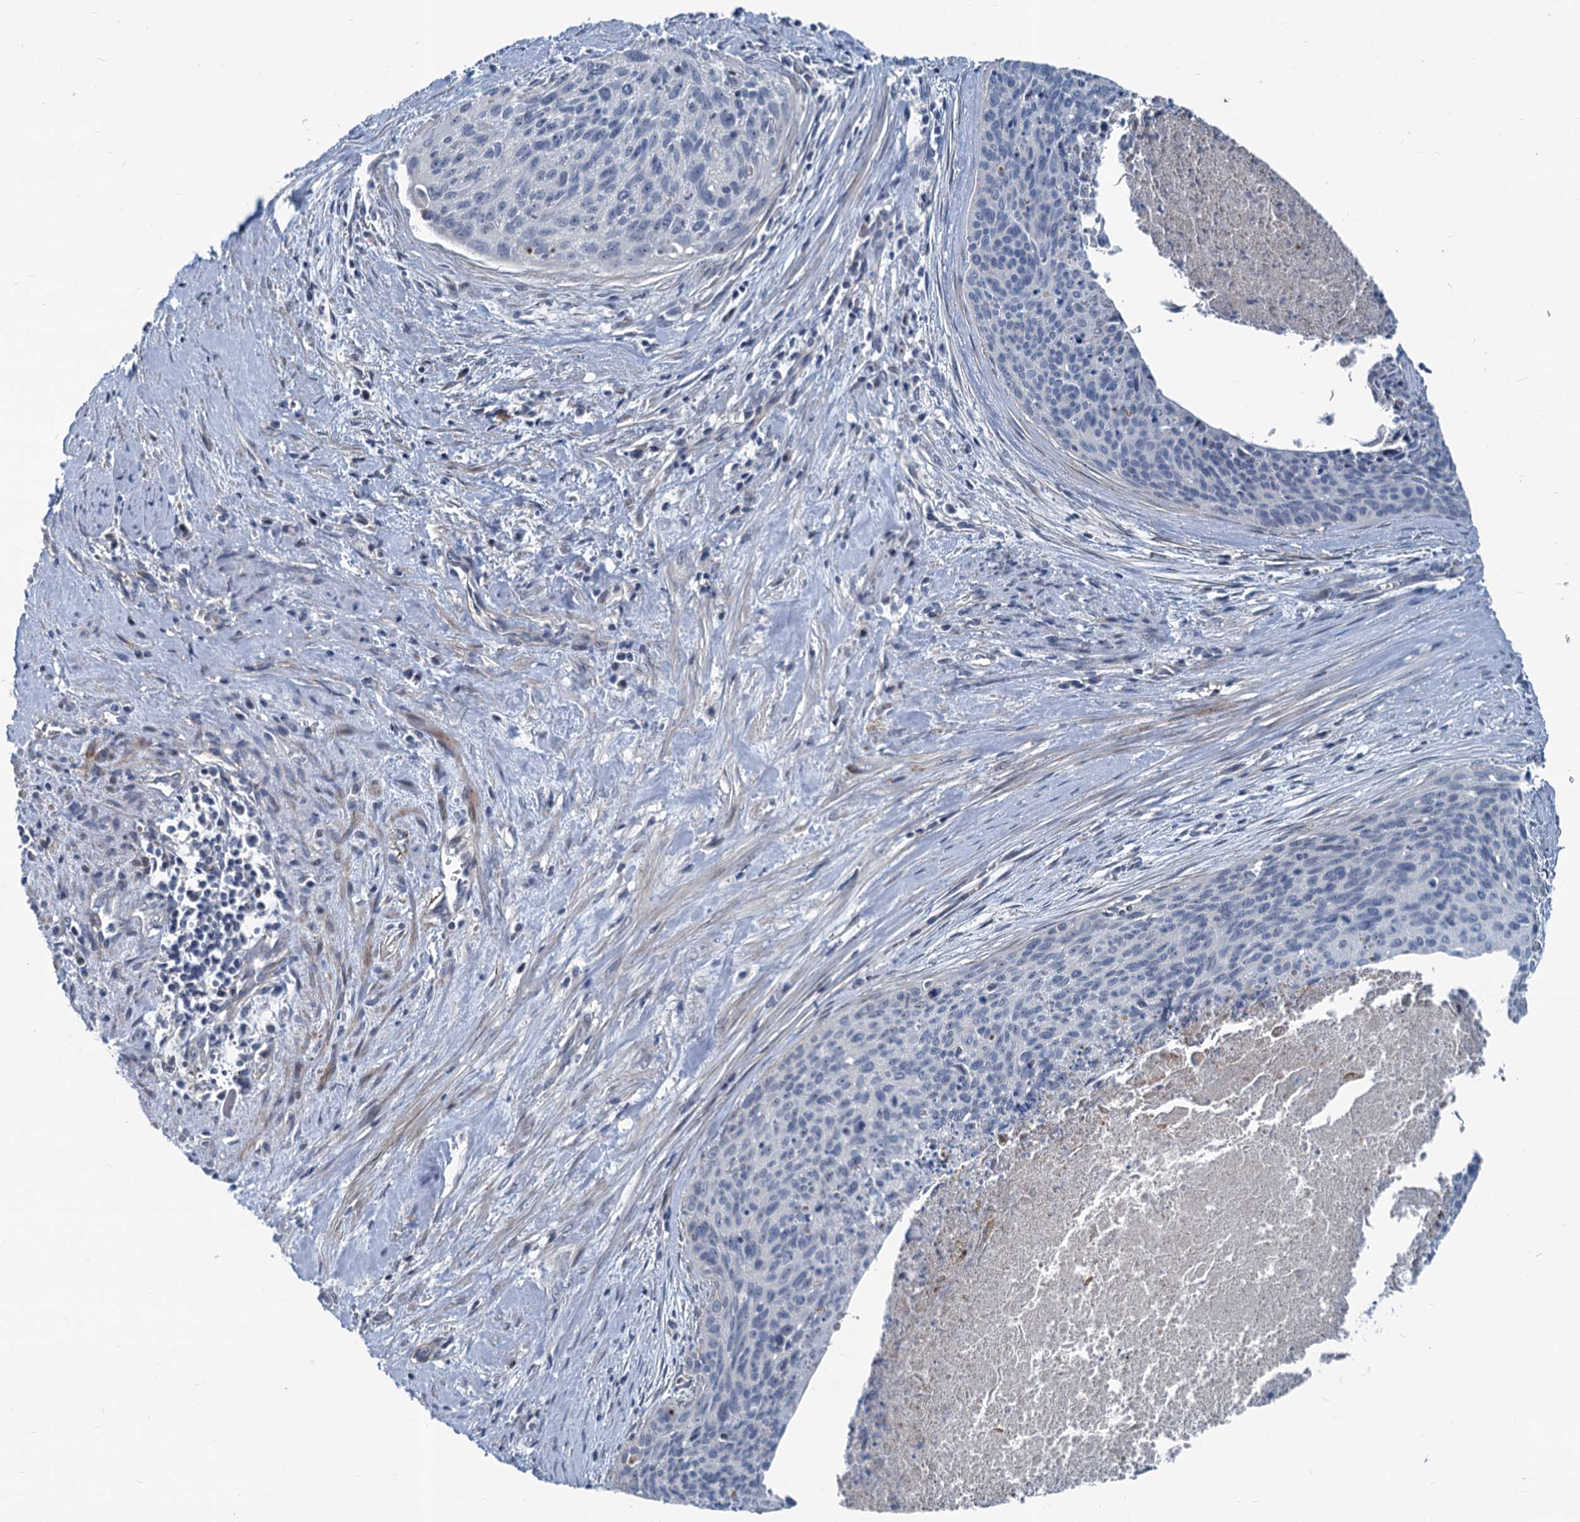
{"staining": {"intensity": "negative", "quantity": "none", "location": "none"}, "tissue": "cervical cancer", "cell_type": "Tumor cells", "image_type": "cancer", "snomed": [{"axis": "morphology", "description": "Squamous cell carcinoma, NOS"}, {"axis": "topography", "description": "Cervix"}], "caption": "DAB immunohistochemical staining of cervical squamous cell carcinoma shows no significant positivity in tumor cells.", "gene": "ASXL3", "patient": {"sex": "female", "age": 55}}